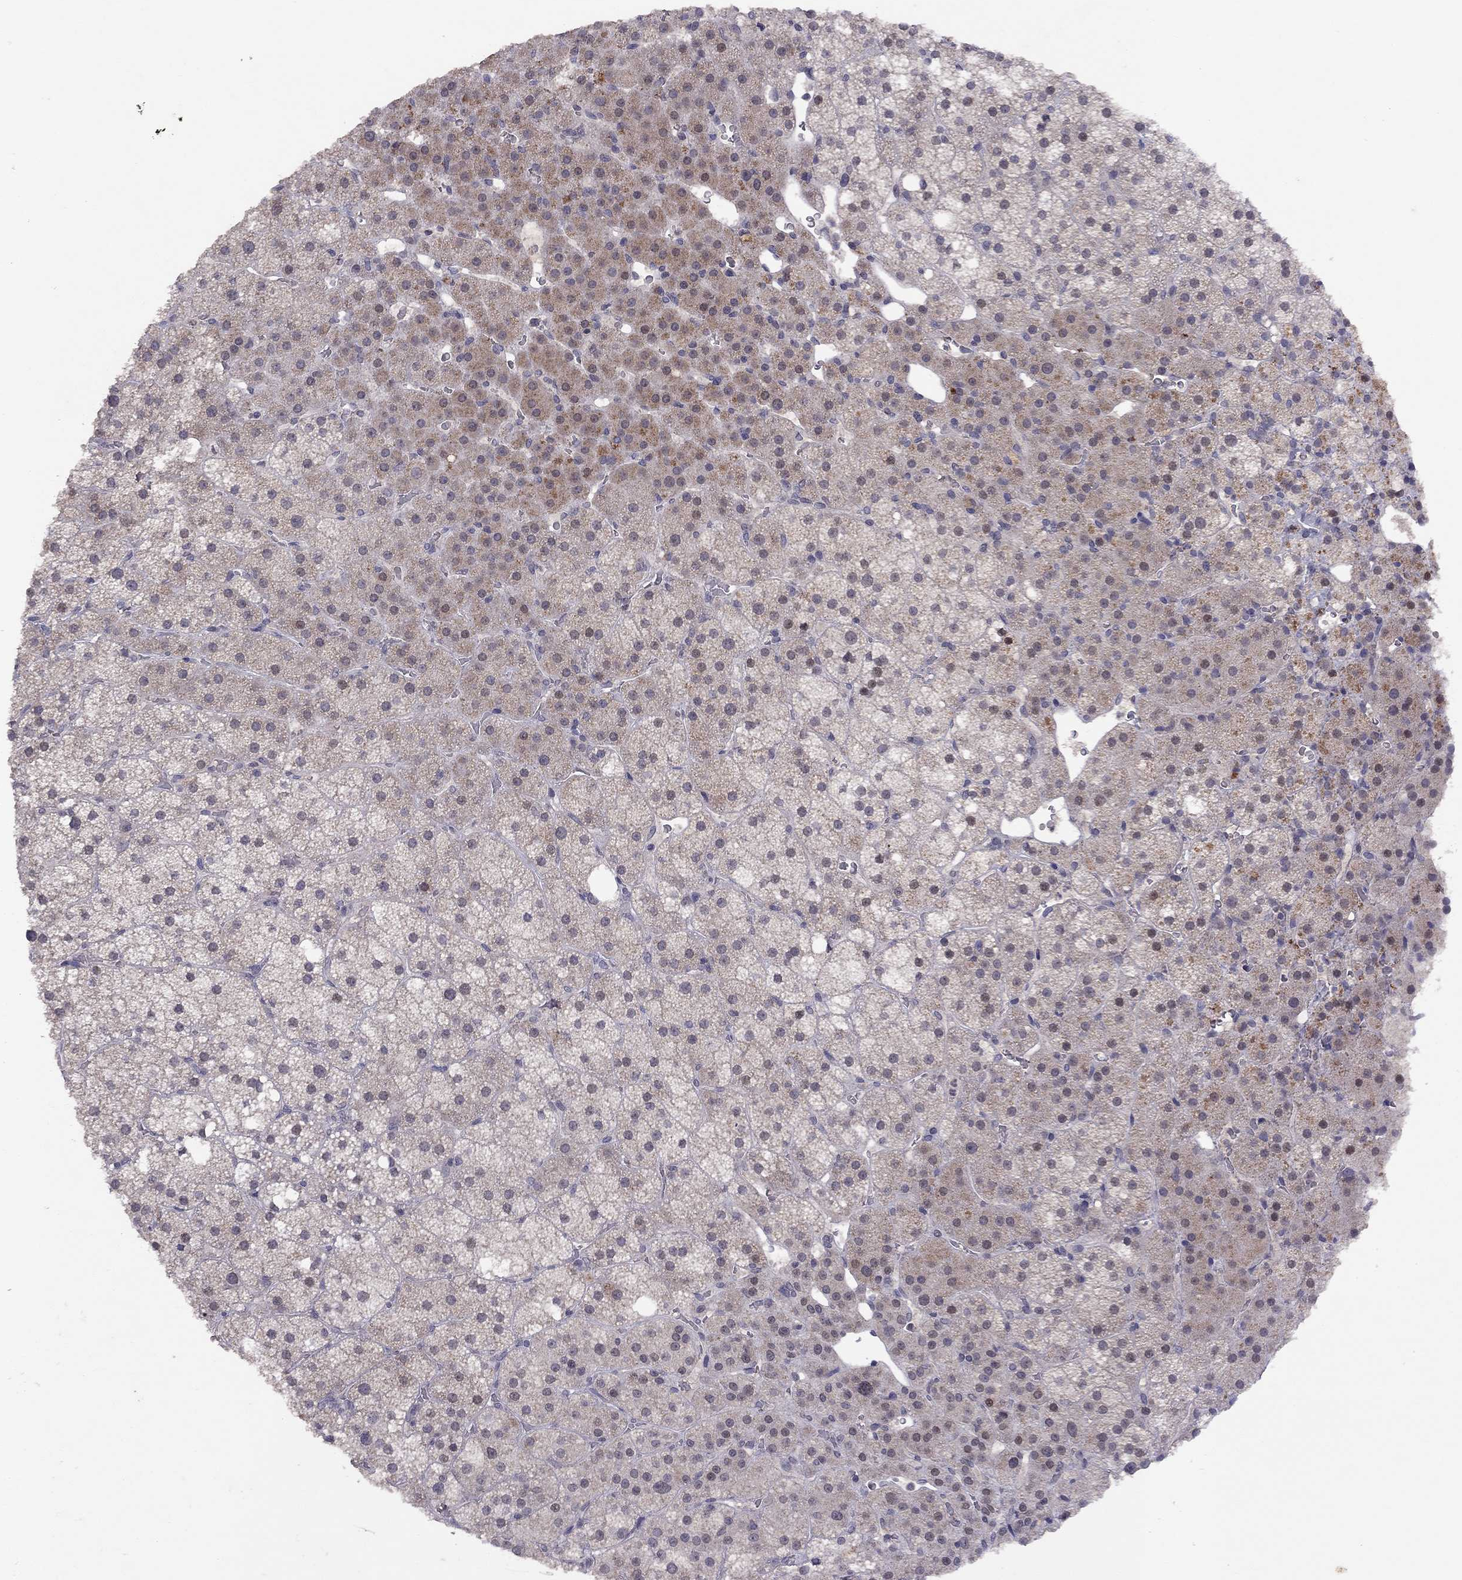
{"staining": {"intensity": "moderate", "quantity": "<25%", "location": "cytoplasmic/membranous,nuclear"}, "tissue": "adrenal gland", "cell_type": "Glandular cells", "image_type": "normal", "snomed": [{"axis": "morphology", "description": "Normal tissue, NOS"}, {"axis": "topography", "description": "Adrenal gland"}], "caption": "Adrenal gland stained with IHC shows moderate cytoplasmic/membranous,nuclear positivity in approximately <25% of glandular cells. Using DAB (3,3'-diaminobenzidine) (brown) and hematoxylin (blue) stains, captured at high magnification using brightfield microscopy.", "gene": "ESR2", "patient": {"sex": "male", "age": 53}}